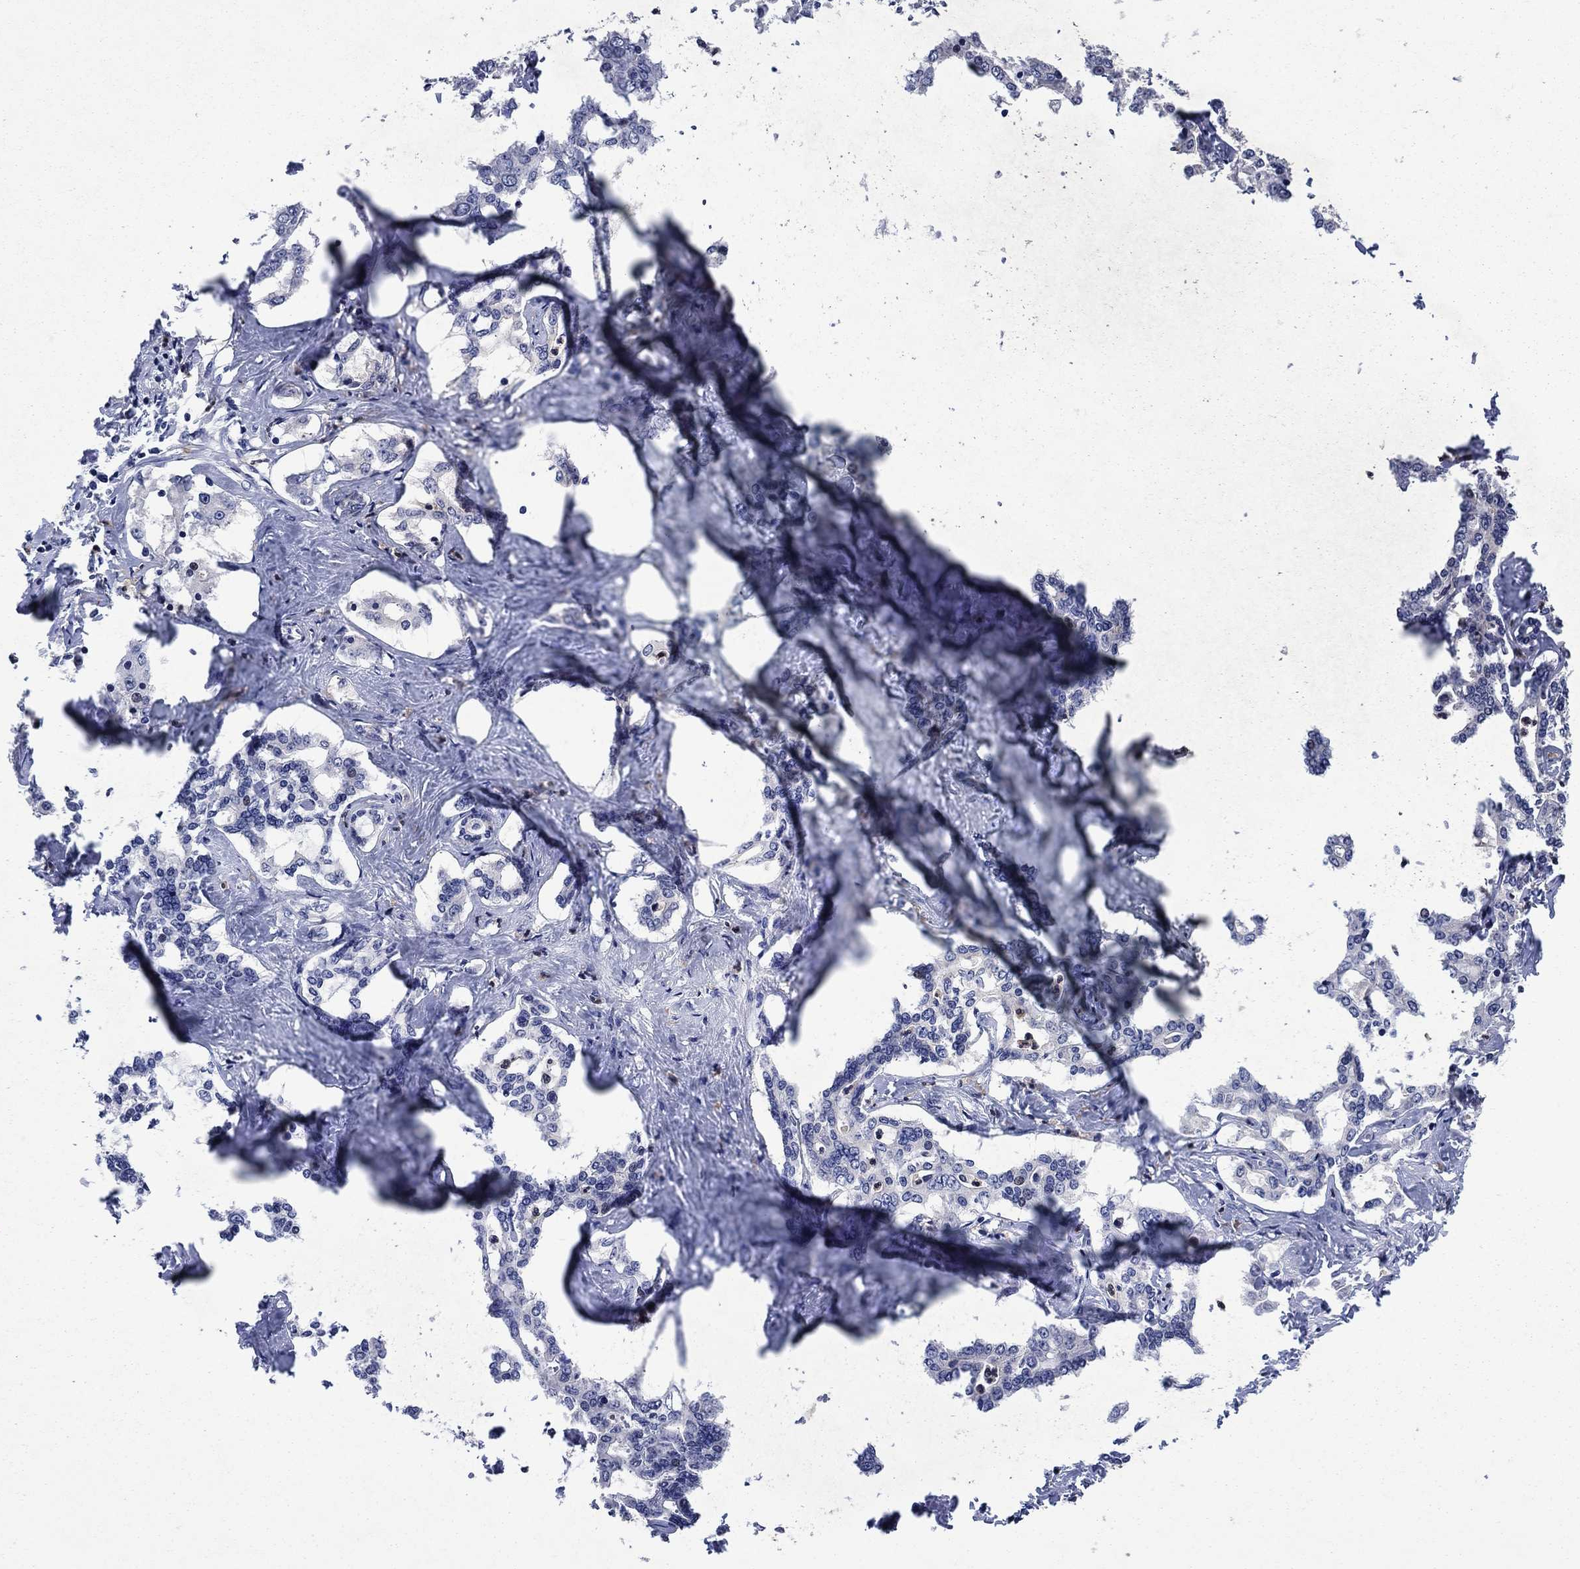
{"staining": {"intensity": "negative", "quantity": "none", "location": "none"}, "tissue": "liver cancer", "cell_type": "Tumor cells", "image_type": "cancer", "snomed": [{"axis": "morphology", "description": "Cholangiocarcinoma"}, {"axis": "topography", "description": "Liver"}], "caption": "There is no significant expression in tumor cells of liver cholangiocarcinoma.", "gene": "MSRB1", "patient": {"sex": "female", "age": 47}}